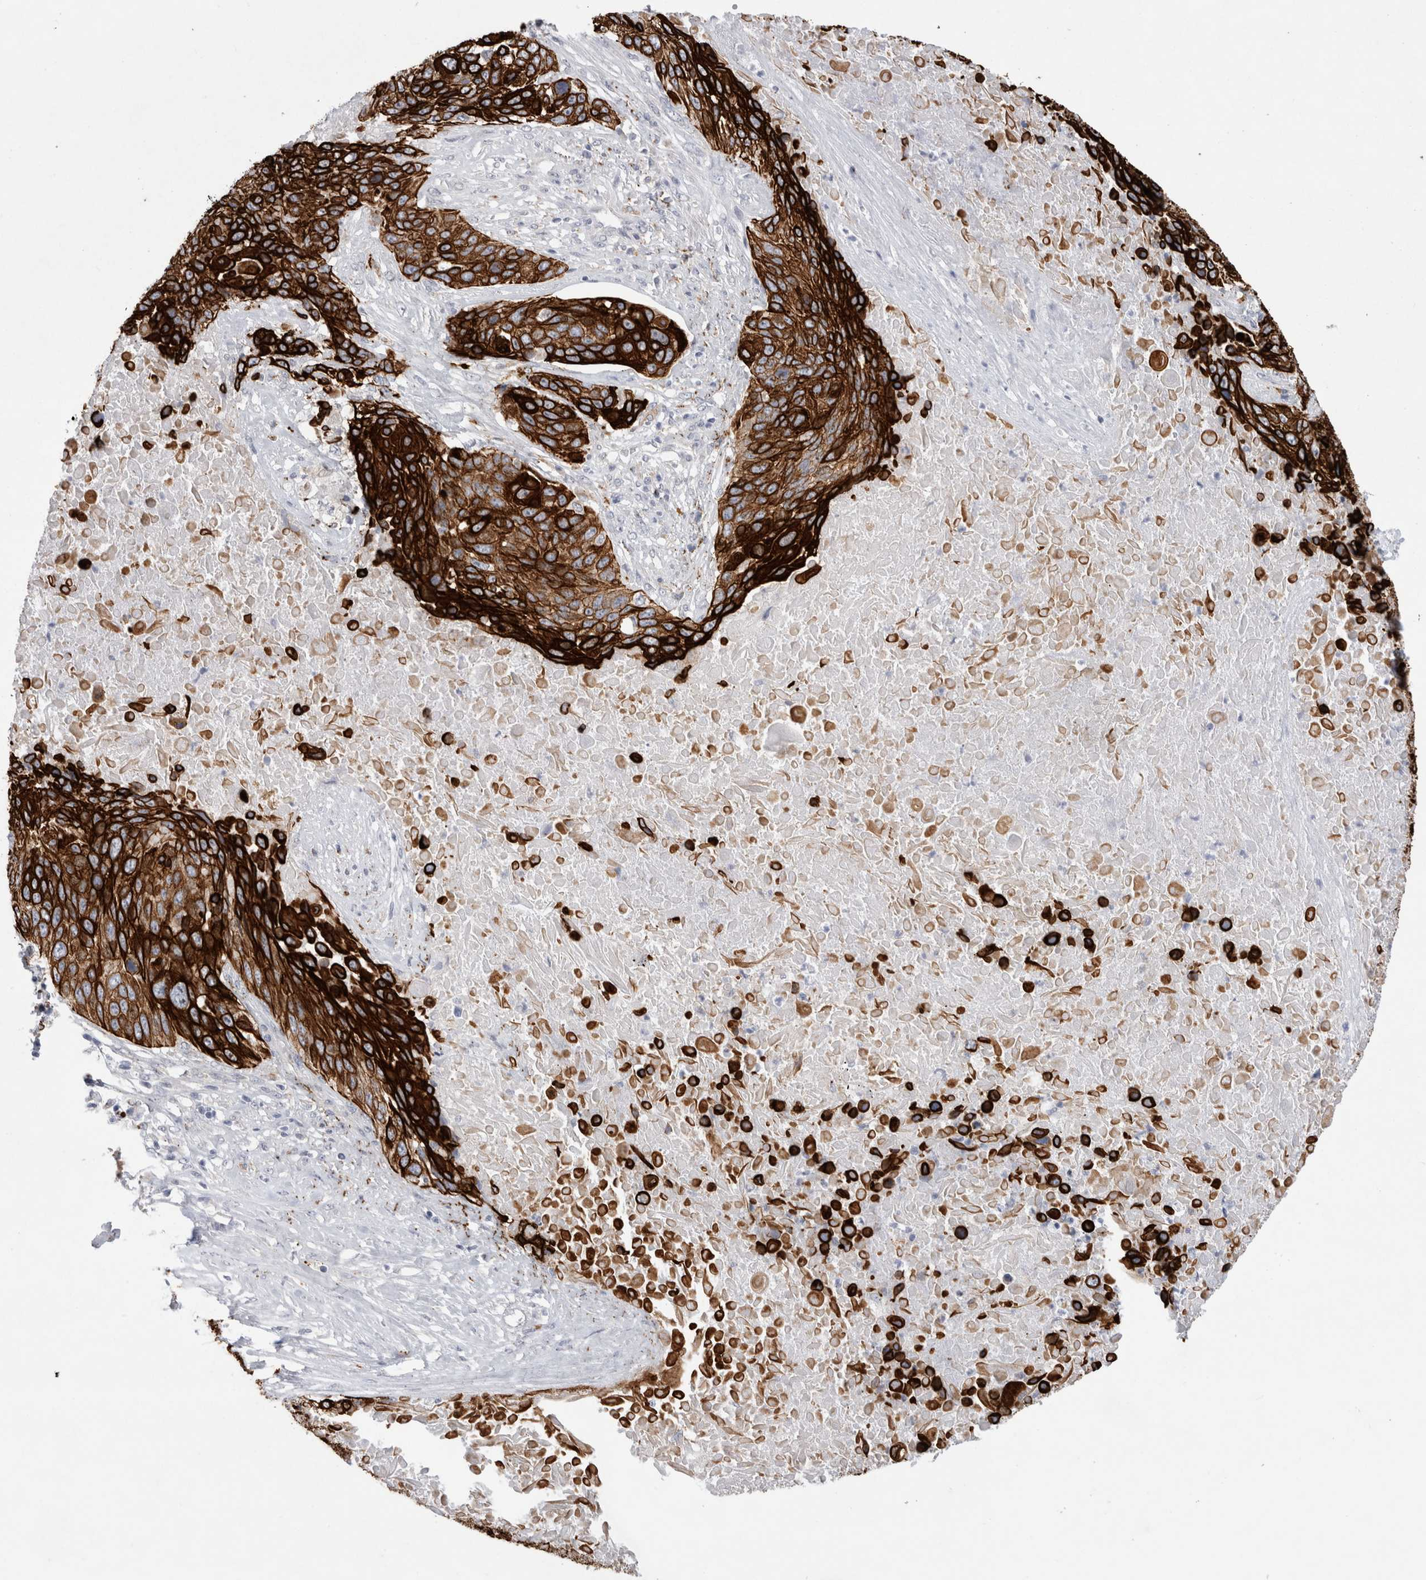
{"staining": {"intensity": "strong", "quantity": ">75%", "location": "cytoplasmic/membranous"}, "tissue": "lung cancer", "cell_type": "Tumor cells", "image_type": "cancer", "snomed": [{"axis": "morphology", "description": "Squamous cell carcinoma, NOS"}, {"axis": "topography", "description": "Lung"}], "caption": "The immunohistochemical stain labels strong cytoplasmic/membranous staining in tumor cells of lung cancer tissue.", "gene": "GAA", "patient": {"sex": "male", "age": 66}}